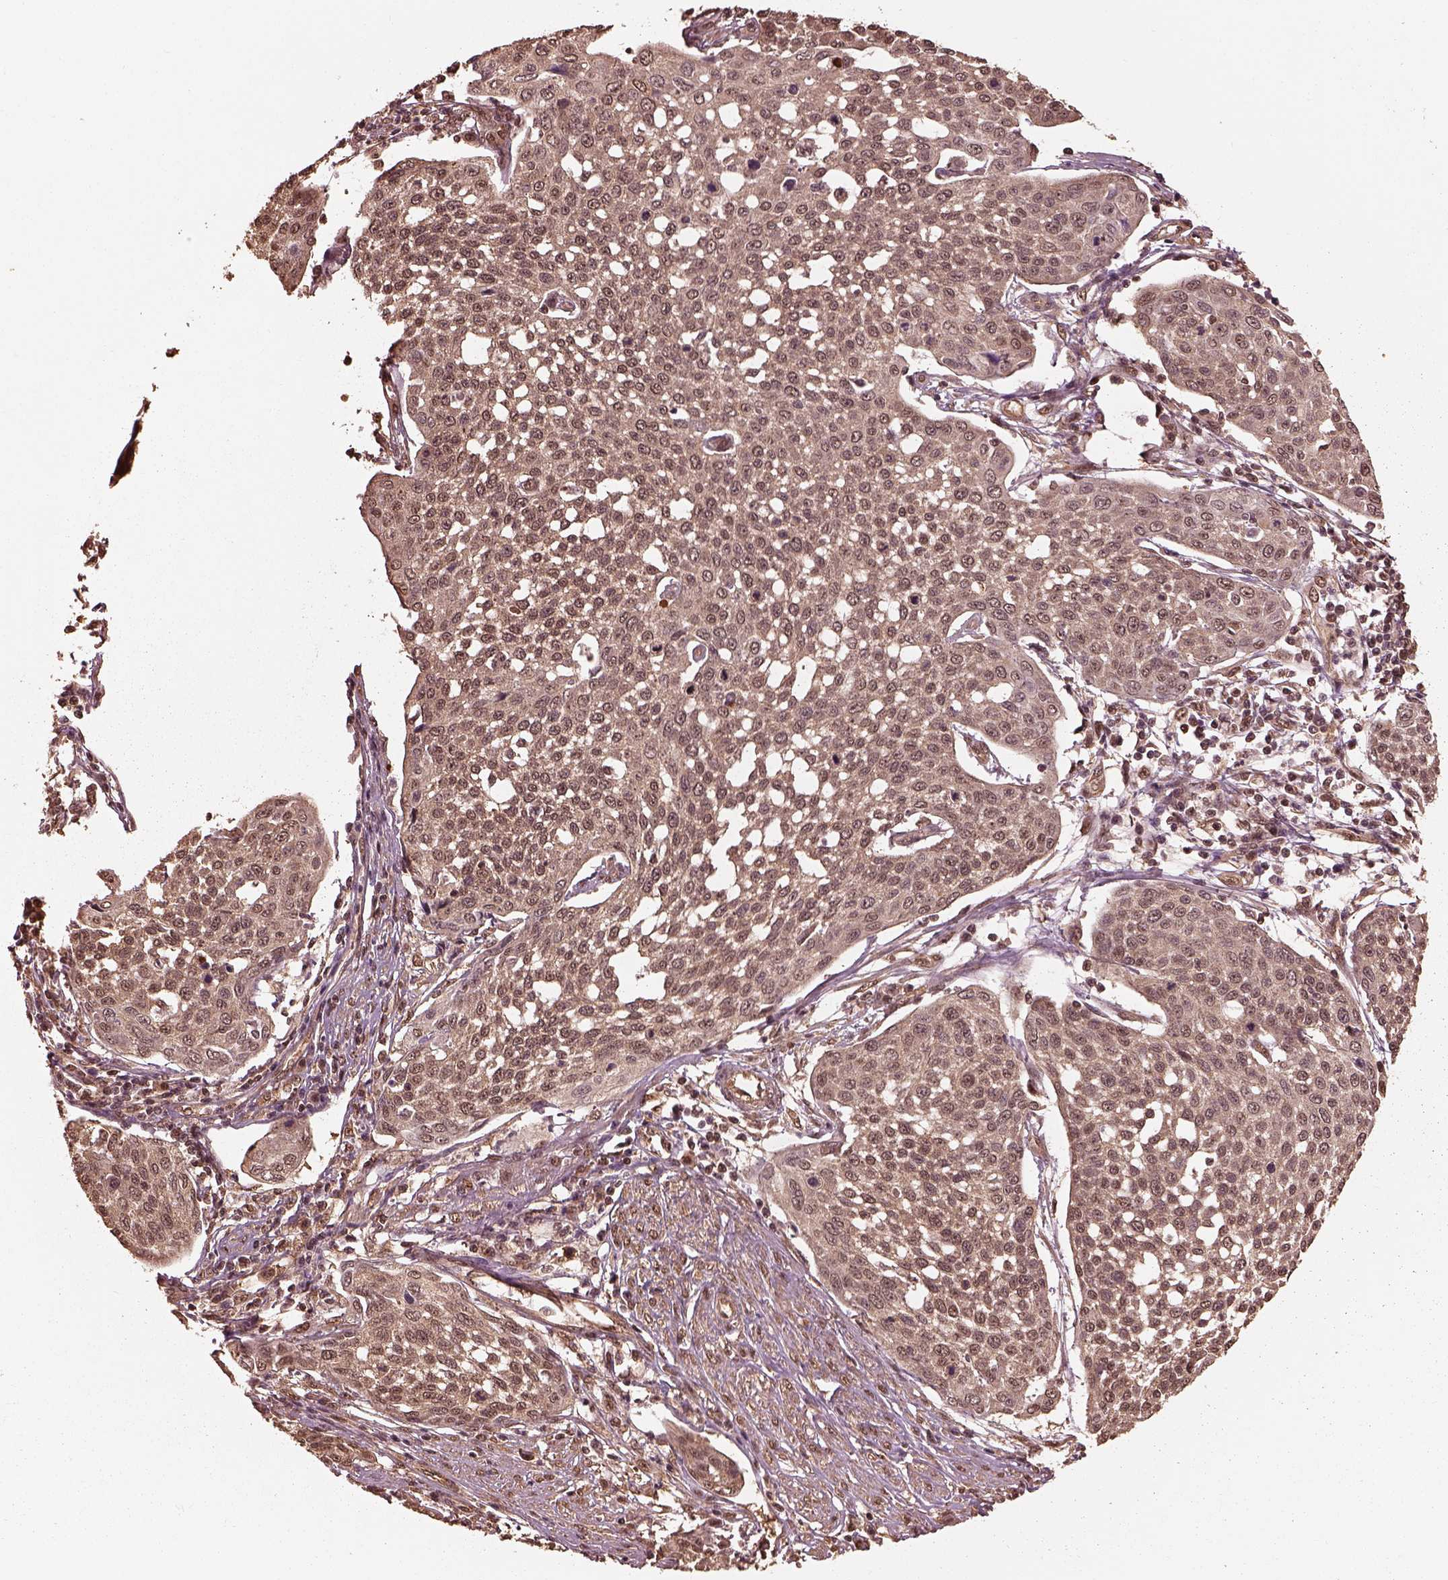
{"staining": {"intensity": "weak", "quantity": "25%-75%", "location": "cytoplasmic/membranous"}, "tissue": "cervical cancer", "cell_type": "Tumor cells", "image_type": "cancer", "snomed": [{"axis": "morphology", "description": "Squamous cell carcinoma, NOS"}, {"axis": "topography", "description": "Cervix"}], "caption": "Human cervical cancer stained with a protein marker displays weak staining in tumor cells.", "gene": "PSMC5", "patient": {"sex": "female", "age": 34}}